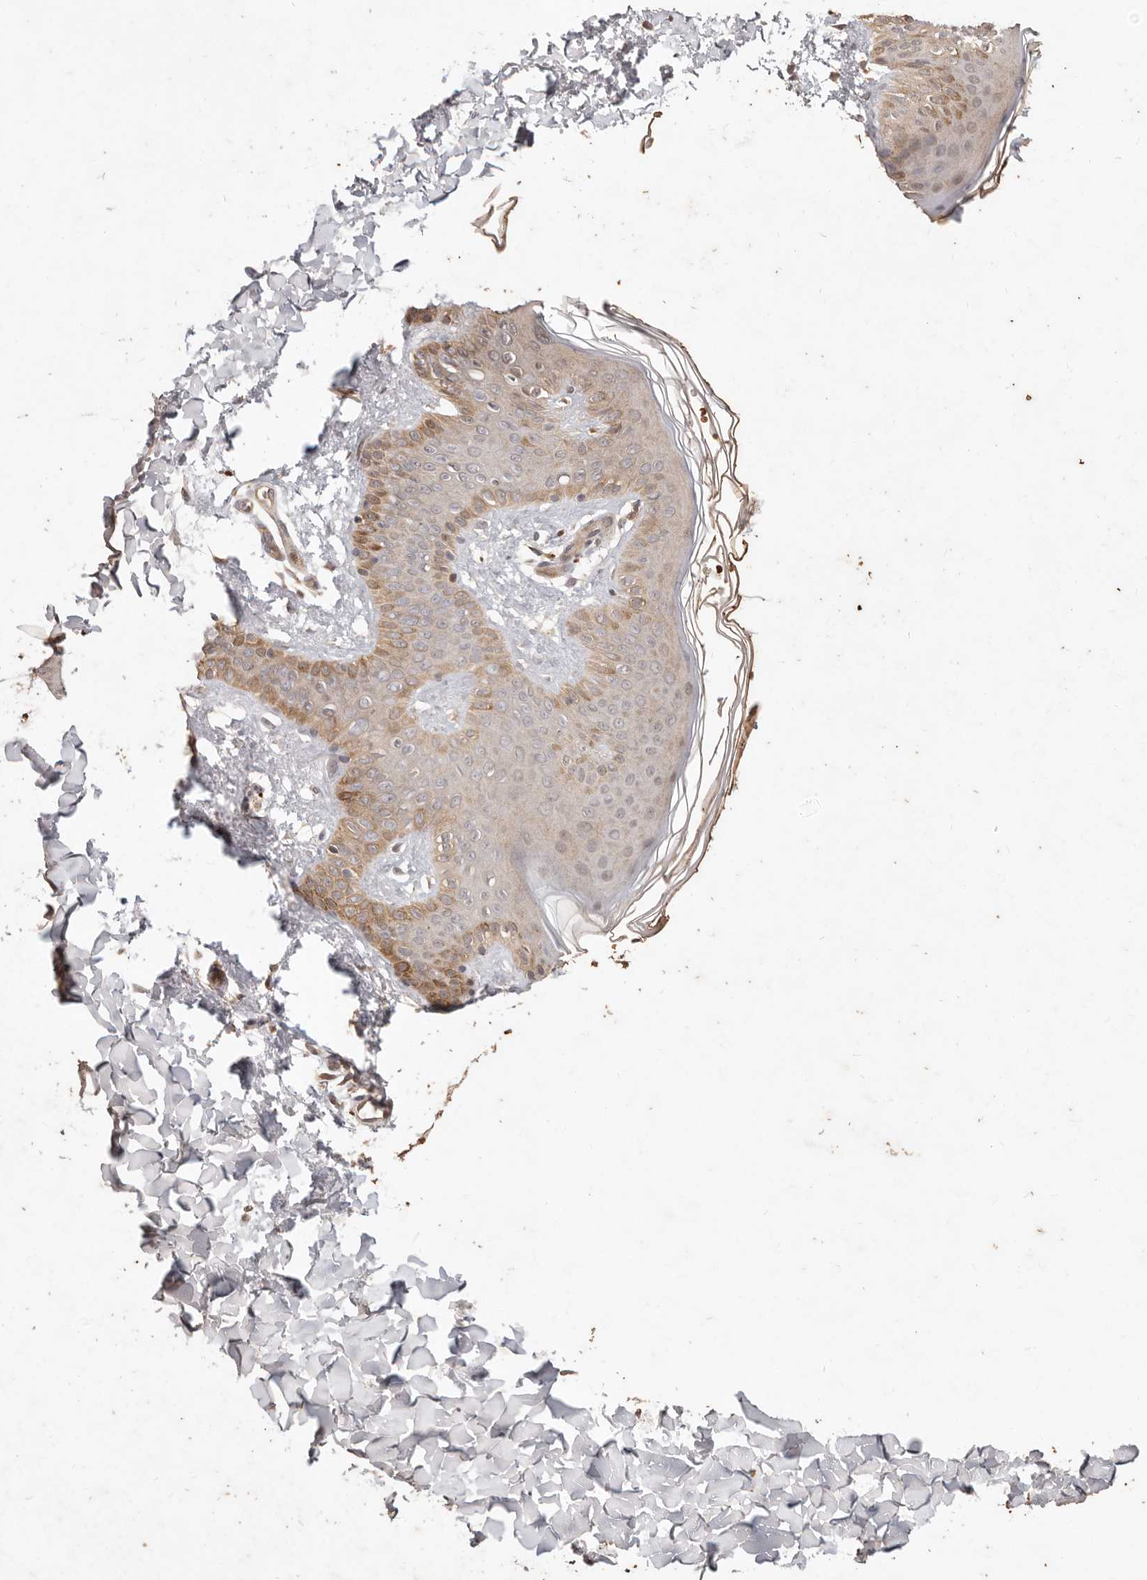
{"staining": {"intensity": "moderate", "quantity": ">75%", "location": "cytoplasmic/membranous"}, "tissue": "skin", "cell_type": "Fibroblasts", "image_type": "normal", "snomed": [{"axis": "morphology", "description": "Normal tissue, NOS"}, {"axis": "morphology", "description": "Neoplasm, benign, NOS"}, {"axis": "topography", "description": "Skin"}, {"axis": "topography", "description": "Soft tissue"}], "caption": "Protein expression analysis of normal human skin reveals moderate cytoplasmic/membranous staining in approximately >75% of fibroblasts.", "gene": "KIF9", "patient": {"sex": "male", "age": 26}}